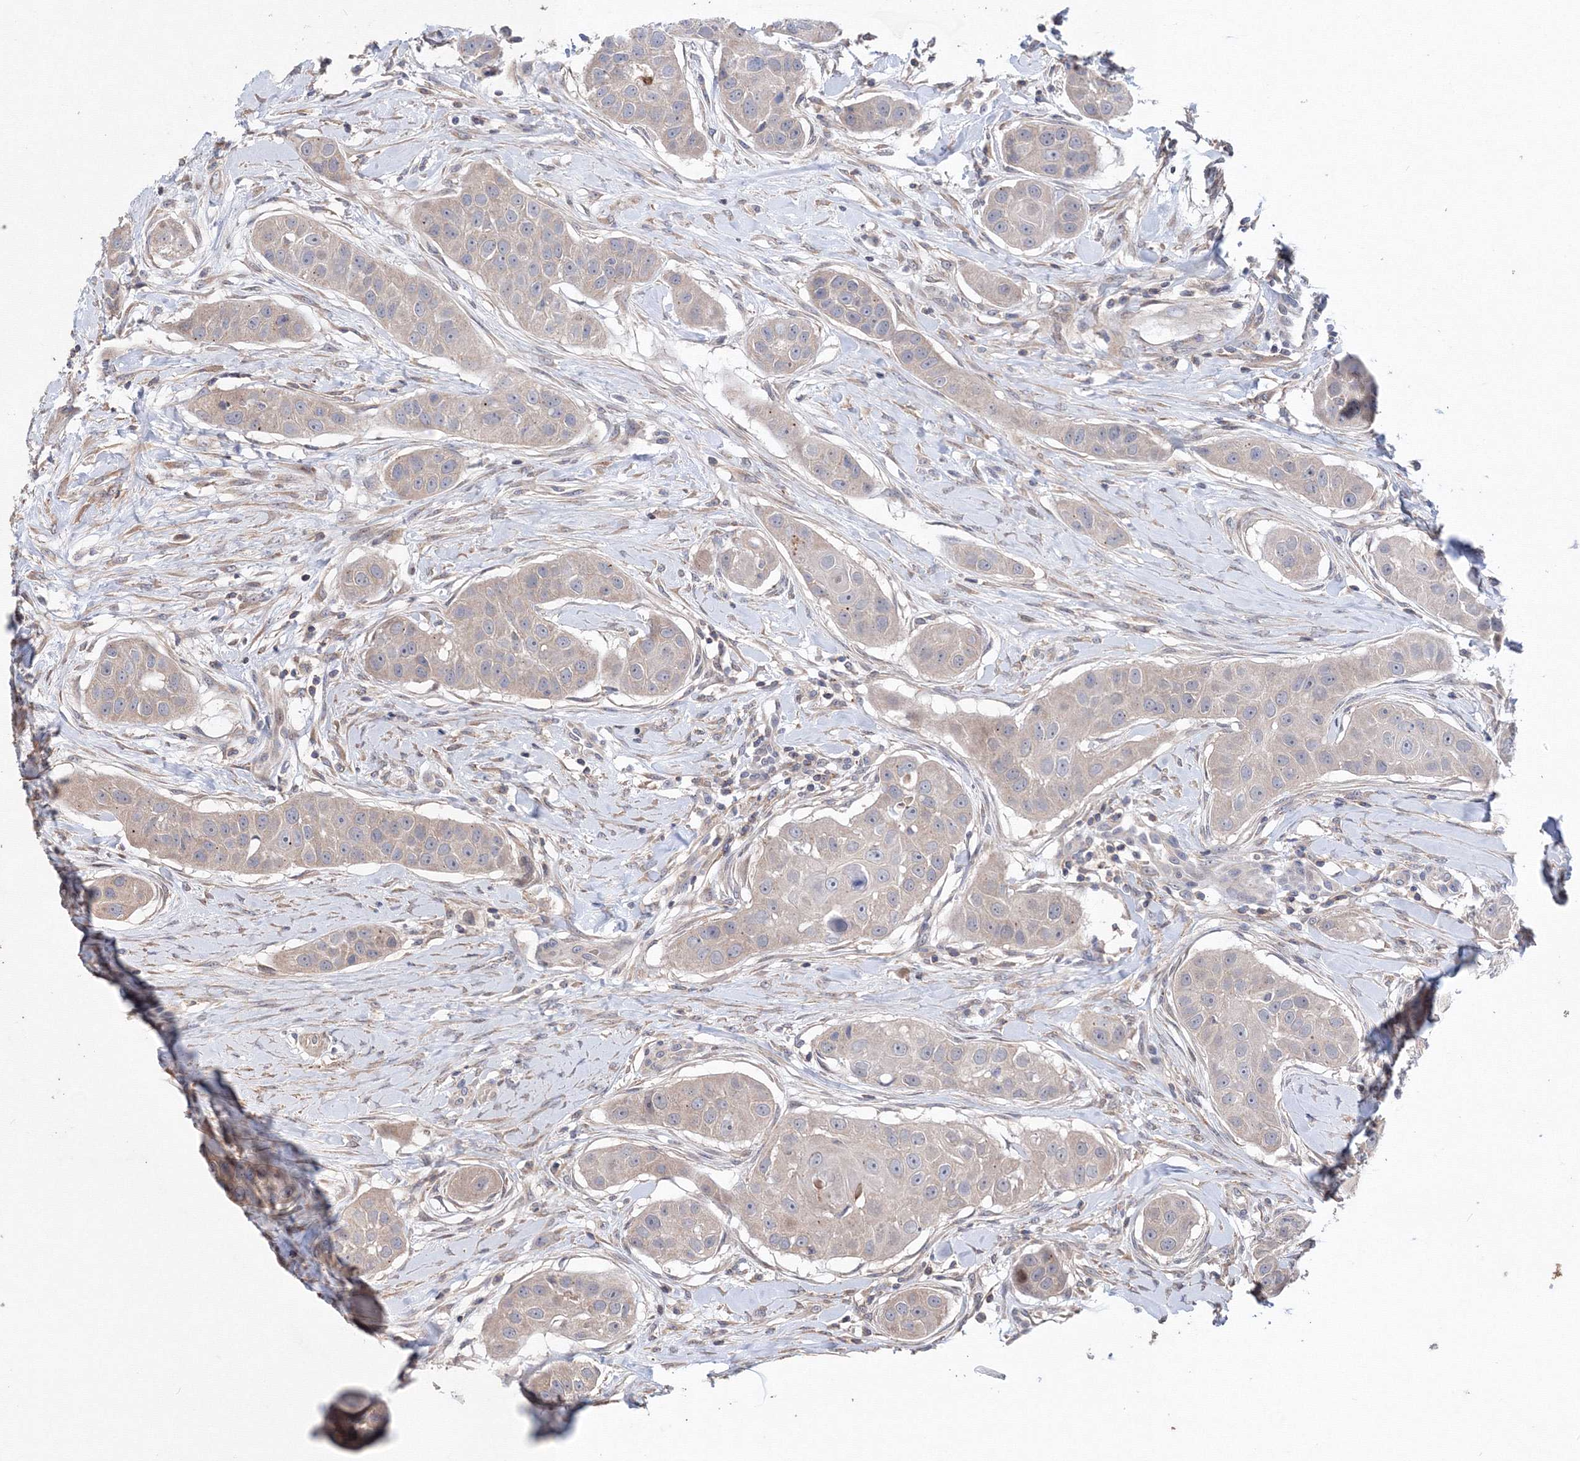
{"staining": {"intensity": "negative", "quantity": "none", "location": "none"}, "tissue": "head and neck cancer", "cell_type": "Tumor cells", "image_type": "cancer", "snomed": [{"axis": "morphology", "description": "Normal tissue, NOS"}, {"axis": "morphology", "description": "Squamous cell carcinoma, NOS"}, {"axis": "topography", "description": "Skeletal muscle"}, {"axis": "topography", "description": "Head-Neck"}], "caption": "The micrograph shows no staining of tumor cells in head and neck cancer (squamous cell carcinoma).", "gene": "PPP2R2B", "patient": {"sex": "male", "age": 51}}